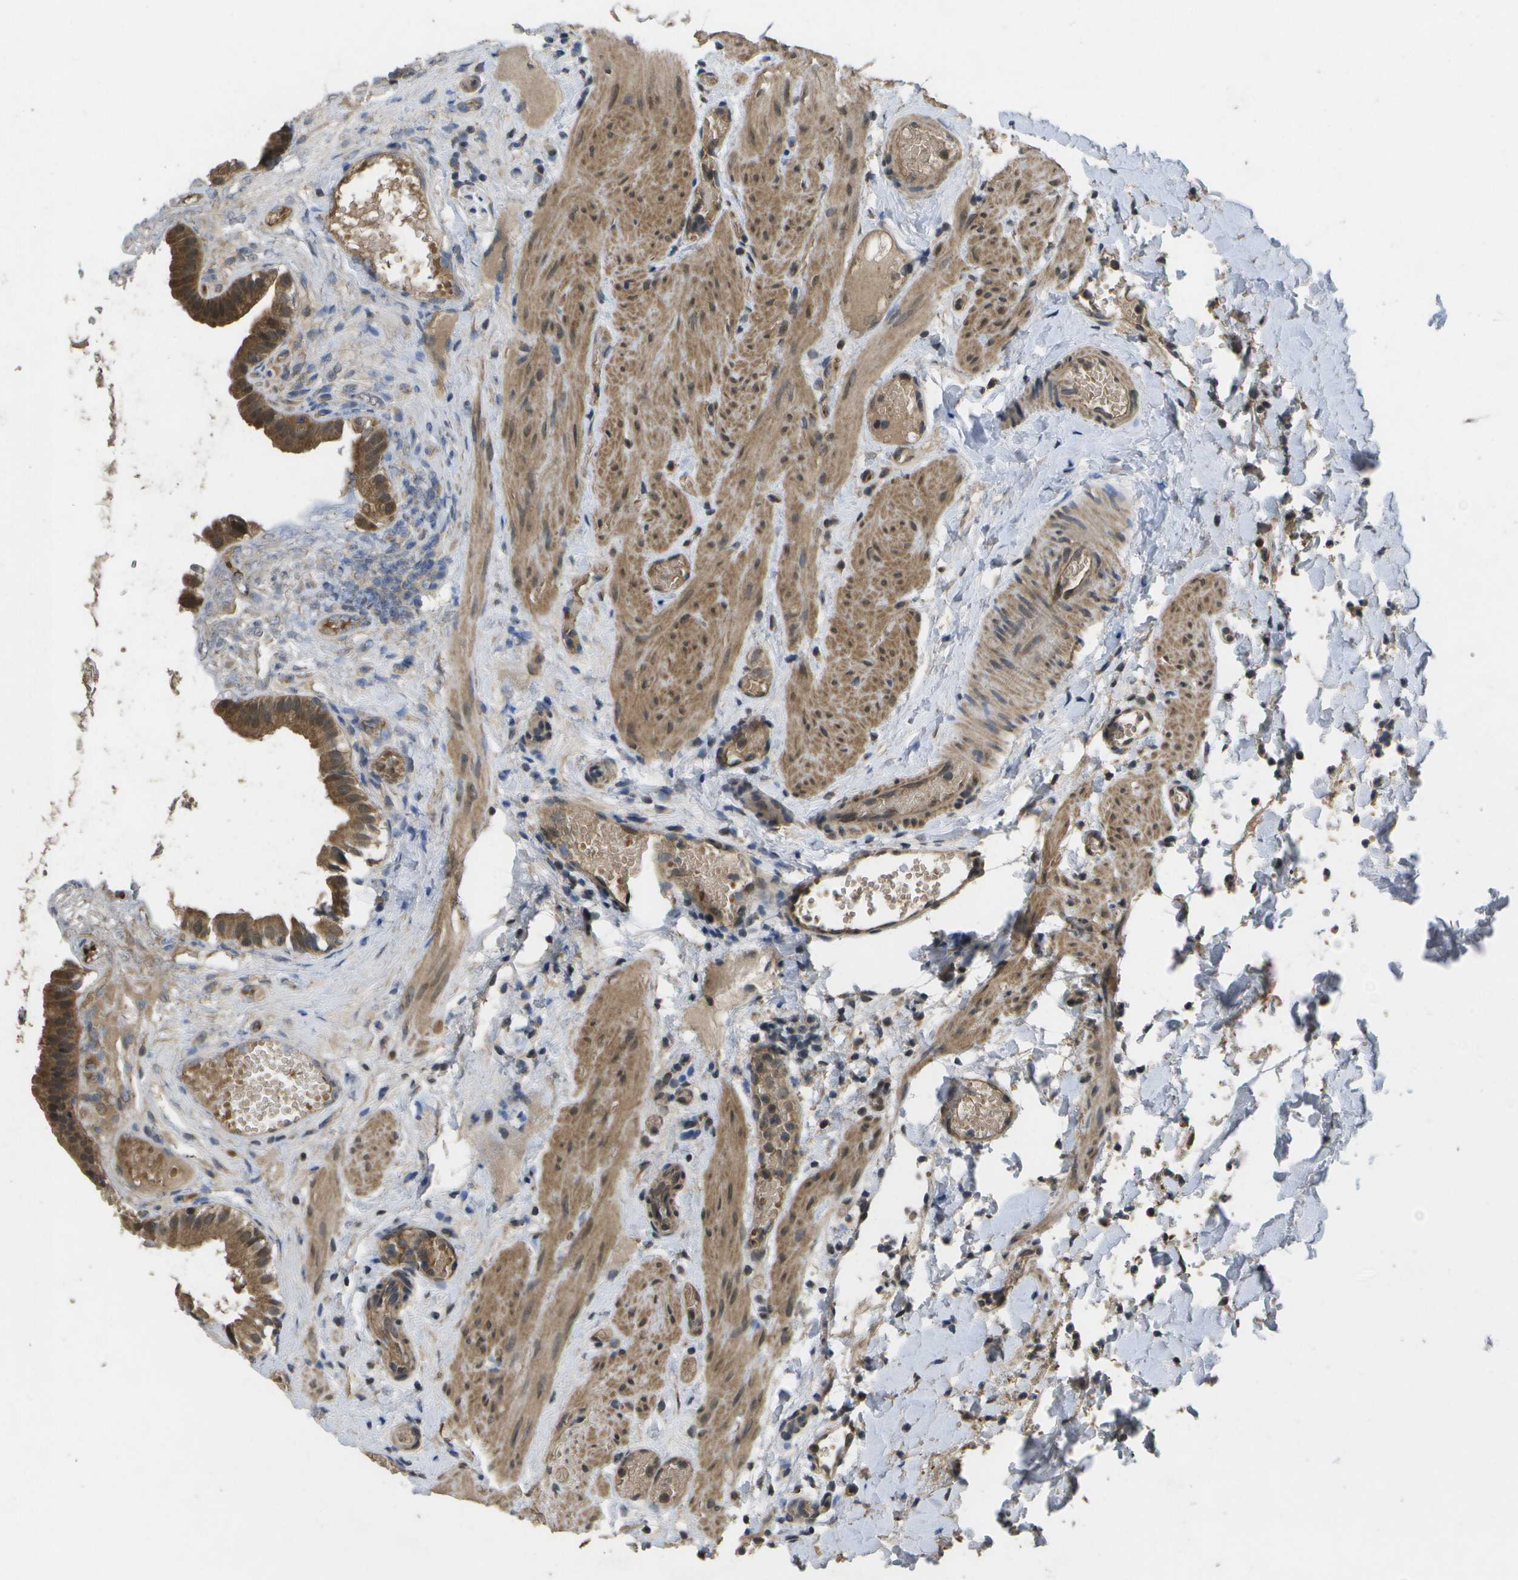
{"staining": {"intensity": "strong", "quantity": ">75%", "location": "cytoplasmic/membranous,nuclear"}, "tissue": "gallbladder", "cell_type": "Glandular cells", "image_type": "normal", "snomed": [{"axis": "morphology", "description": "Normal tissue, NOS"}, {"axis": "topography", "description": "Gallbladder"}], "caption": "An IHC photomicrograph of benign tissue is shown. Protein staining in brown highlights strong cytoplasmic/membranous,nuclear positivity in gallbladder within glandular cells. The staining was performed using DAB to visualize the protein expression in brown, while the nuclei were stained in blue with hematoxylin (Magnification: 20x).", "gene": "ALAS1", "patient": {"sex": "female", "age": 26}}